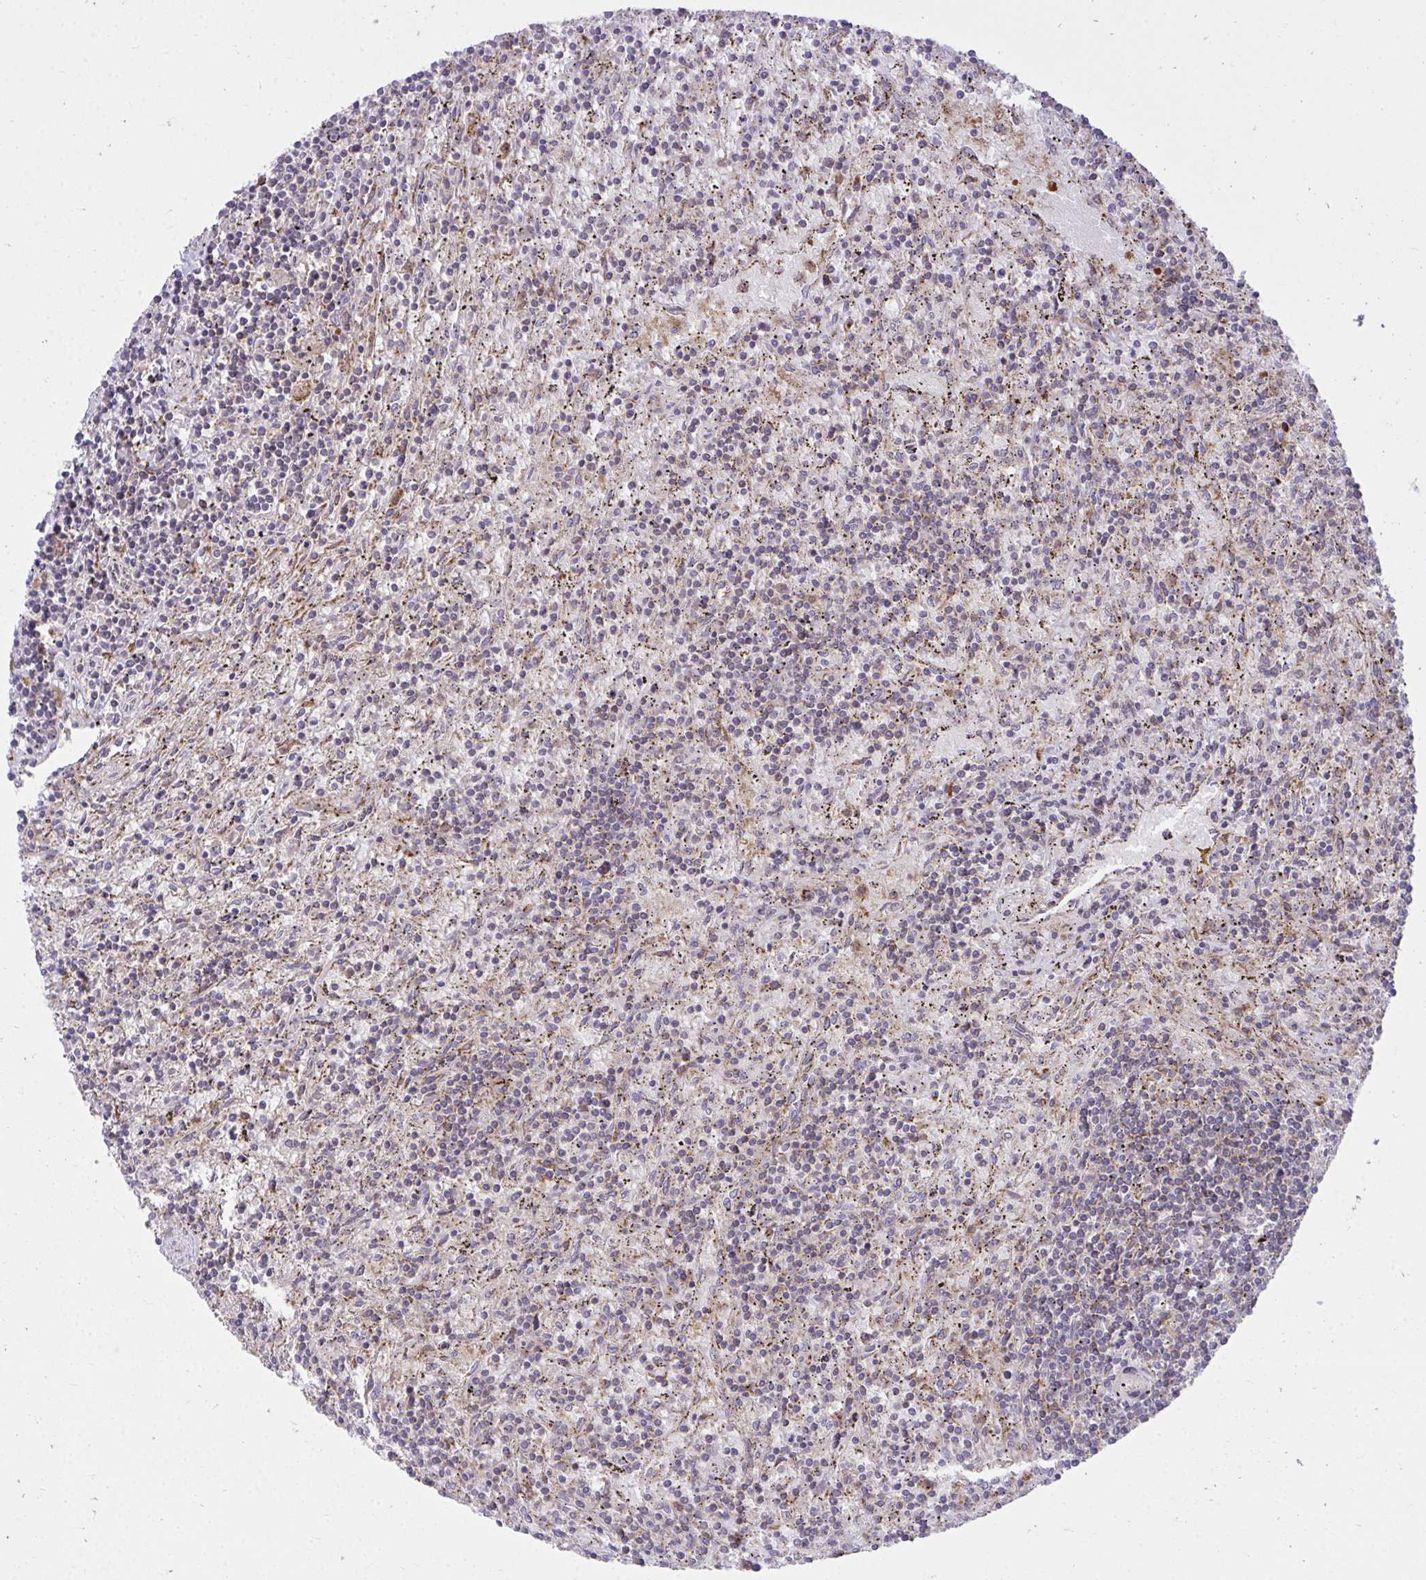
{"staining": {"intensity": "weak", "quantity": "<25%", "location": "cytoplasmic/membranous"}, "tissue": "lymphoma", "cell_type": "Tumor cells", "image_type": "cancer", "snomed": [{"axis": "morphology", "description": "Malignant lymphoma, non-Hodgkin's type, Low grade"}, {"axis": "topography", "description": "Spleen"}], "caption": "Tumor cells are negative for protein expression in human lymphoma. (DAB (3,3'-diaminobenzidine) IHC, high magnification).", "gene": "C16orf54", "patient": {"sex": "male", "age": 76}}